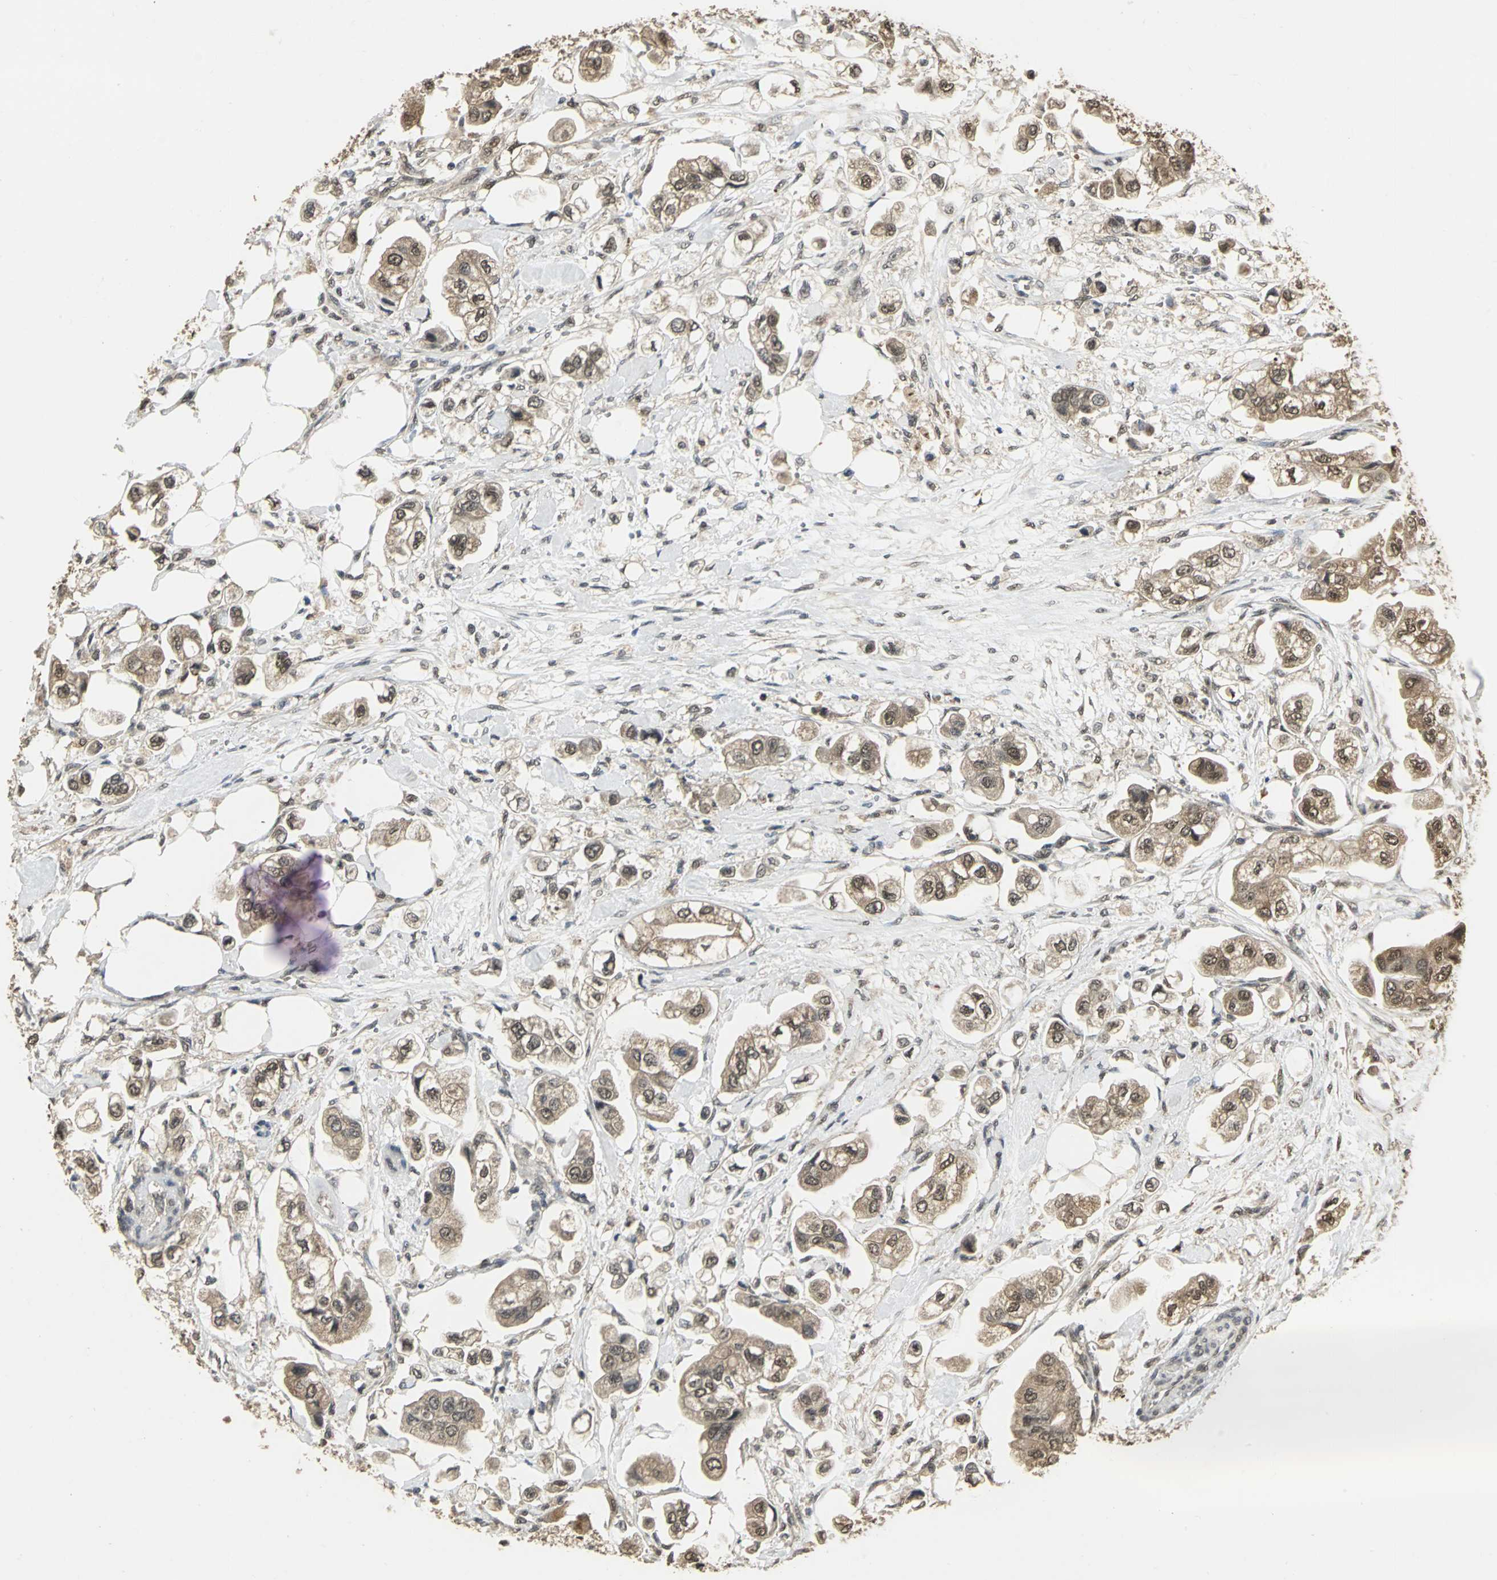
{"staining": {"intensity": "moderate", "quantity": ">75%", "location": "cytoplasmic/membranous"}, "tissue": "stomach cancer", "cell_type": "Tumor cells", "image_type": "cancer", "snomed": [{"axis": "morphology", "description": "Adenocarcinoma, NOS"}, {"axis": "topography", "description": "Stomach"}], "caption": "Protein expression analysis of human stomach cancer (adenocarcinoma) reveals moderate cytoplasmic/membranous staining in approximately >75% of tumor cells.", "gene": "UCHL5", "patient": {"sex": "male", "age": 62}}